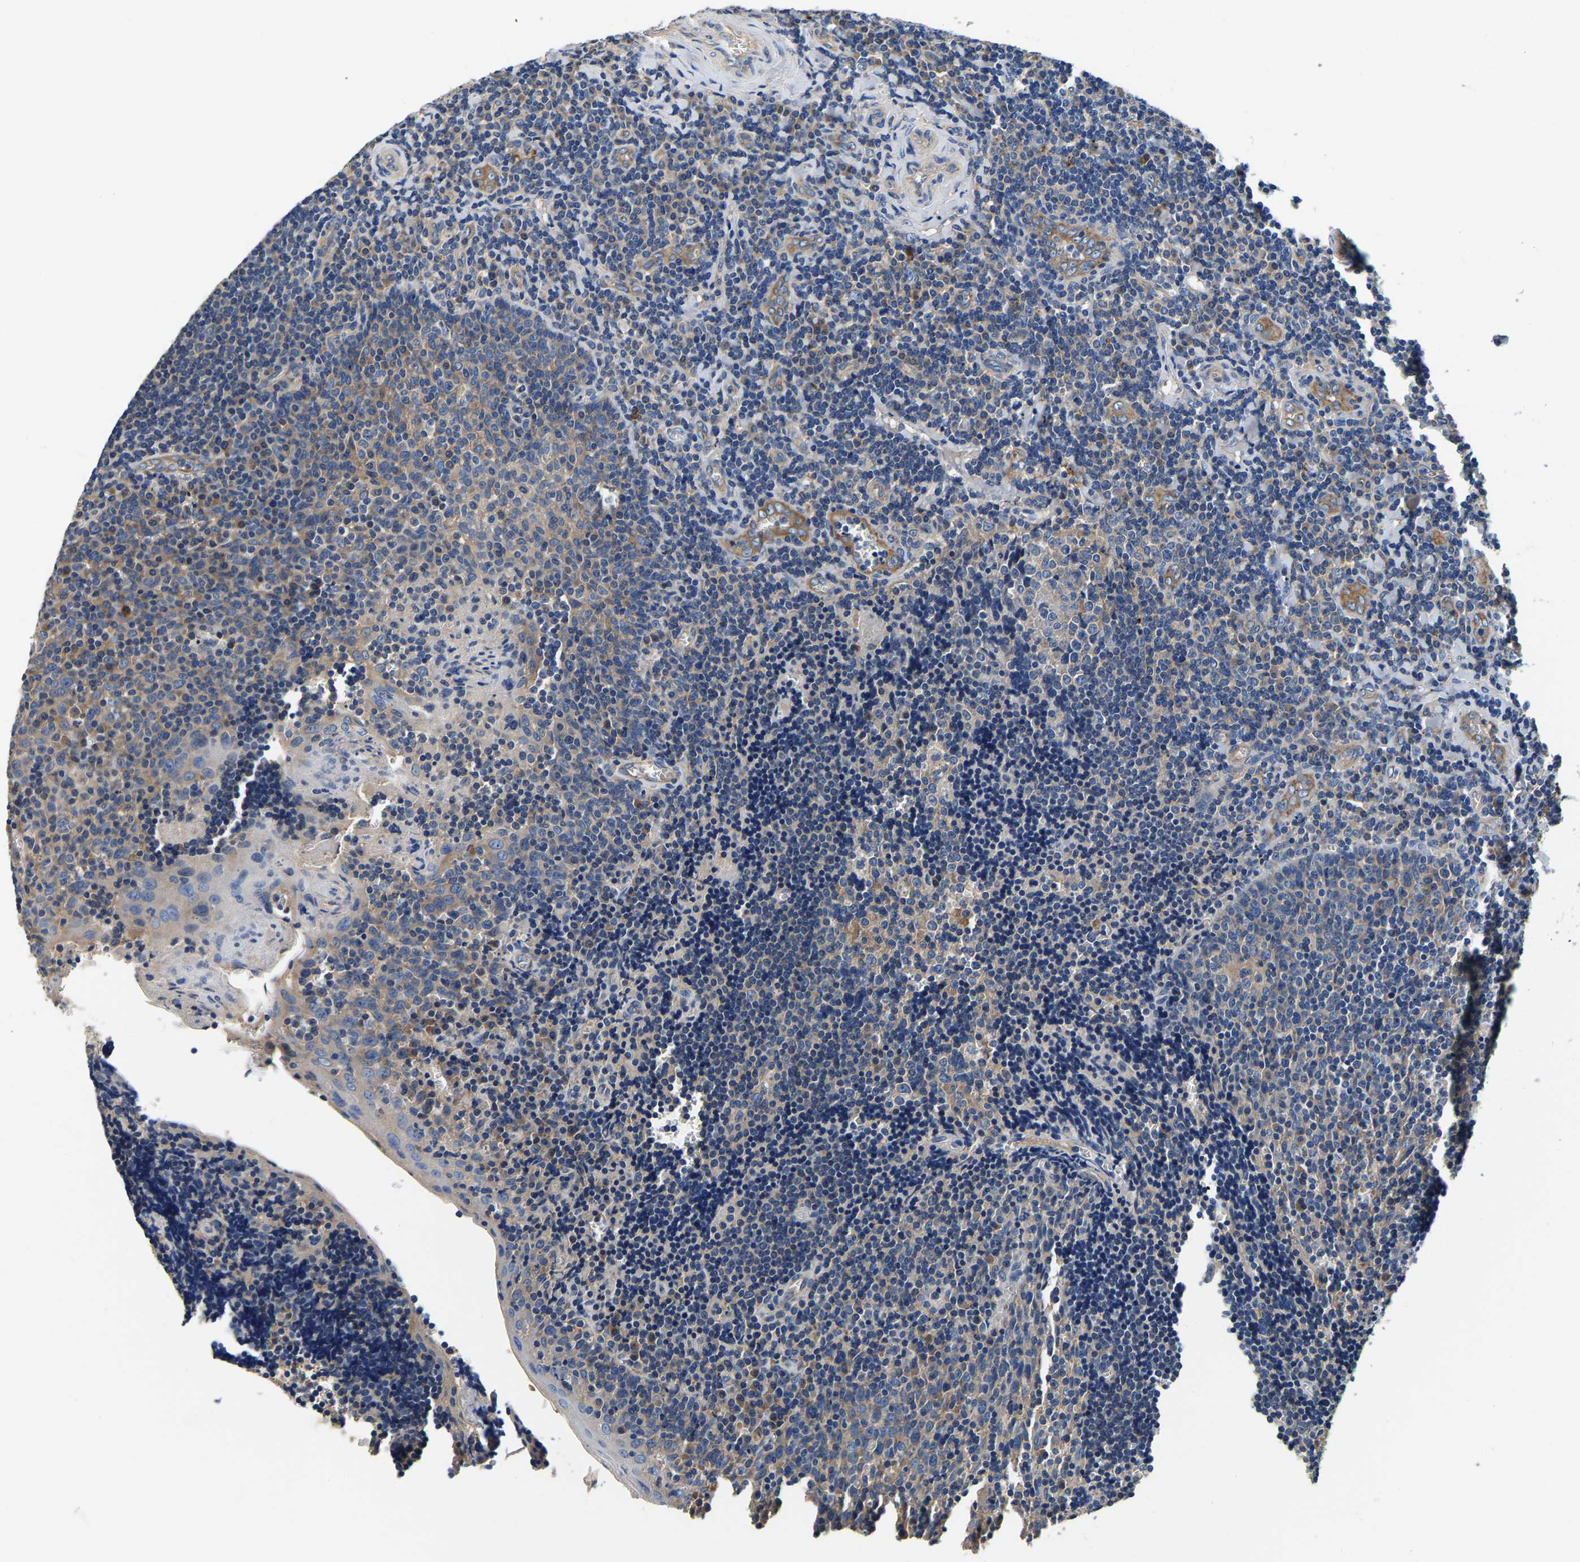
{"staining": {"intensity": "moderate", "quantity": ">75%", "location": "cytoplasmic/membranous"}, "tissue": "tonsil", "cell_type": "Germinal center cells", "image_type": "normal", "snomed": [{"axis": "morphology", "description": "Normal tissue, NOS"}, {"axis": "morphology", "description": "Inflammation, NOS"}, {"axis": "topography", "description": "Tonsil"}], "caption": "This is a micrograph of immunohistochemistry (IHC) staining of unremarkable tonsil, which shows moderate staining in the cytoplasmic/membranous of germinal center cells.", "gene": "SH3GLB1", "patient": {"sex": "female", "age": 31}}